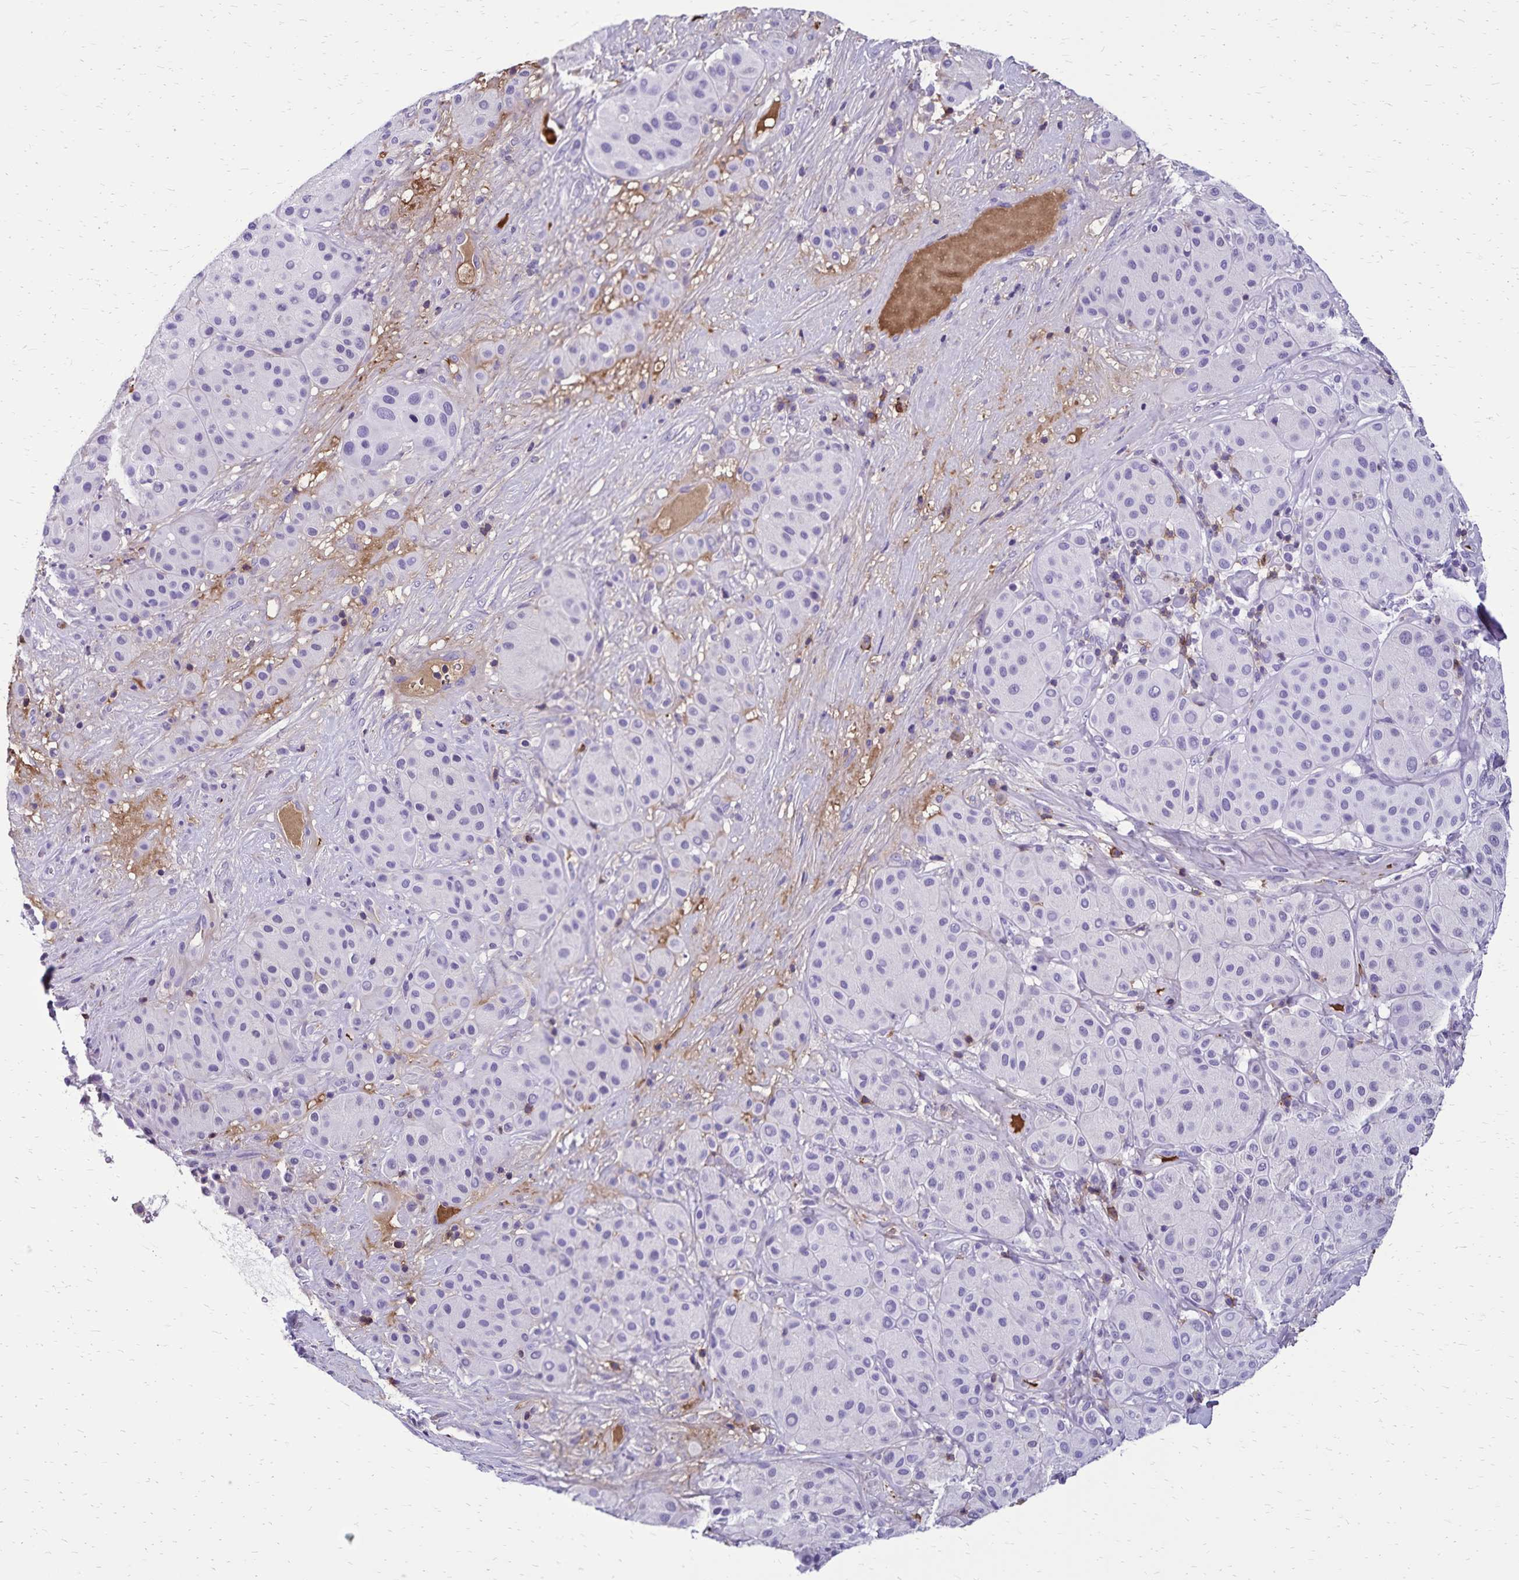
{"staining": {"intensity": "negative", "quantity": "none", "location": "none"}, "tissue": "melanoma", "cell_type": "Tumor cells", "image_type": "cancer", "snomed": [{"axis": "morphology", "description": "Malignant melanoma, Metastatic site"}, {"axis": "topography", "description": "Smooth muscle"}], "caption": "This is an immunohistochemistry (IHC) image of human melanoma. There is no expression in tumor cells.", "gene": "CD27", "patient": {"sex": "male", "age": 41}}